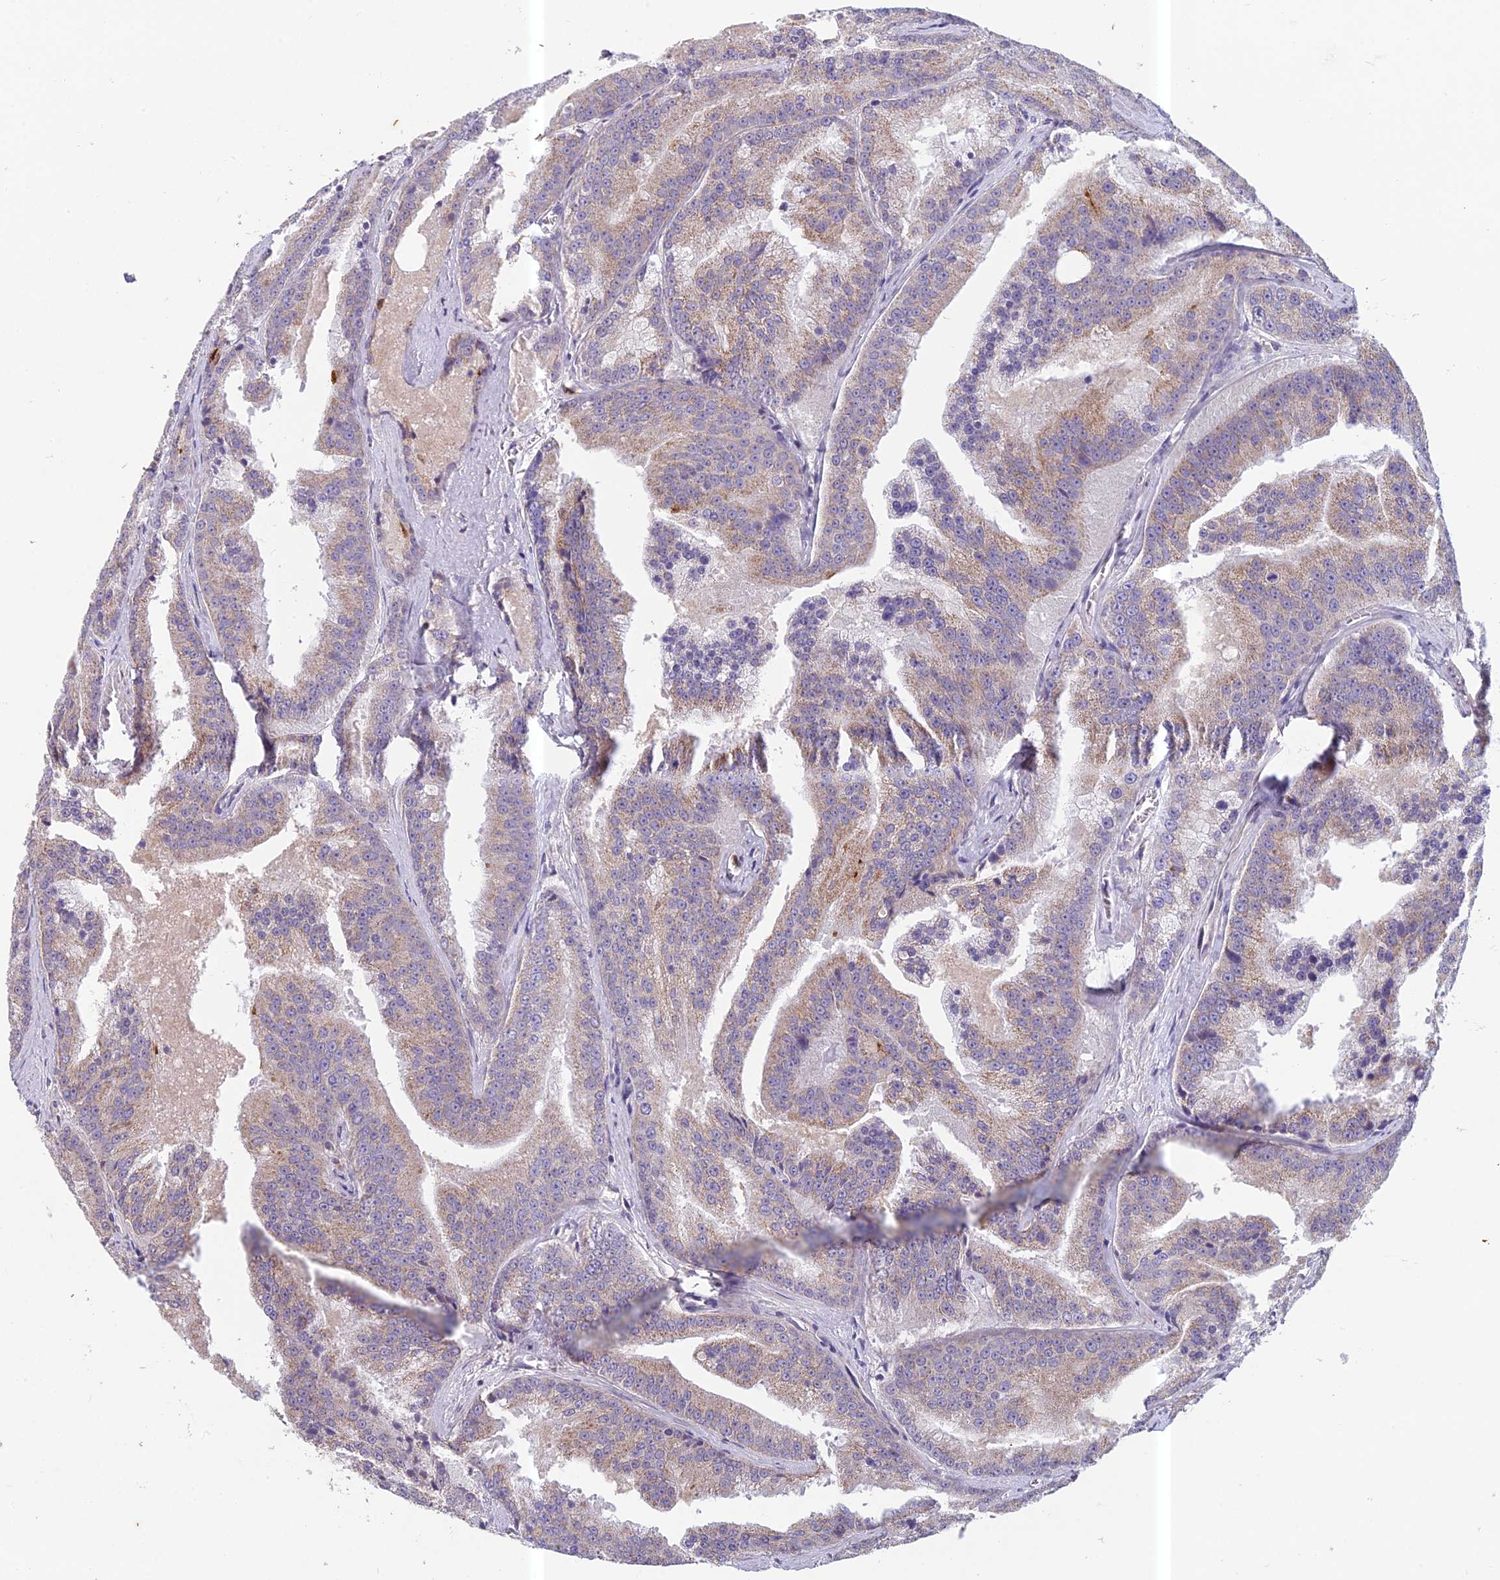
{"staining": {"intensity": "weak", "quantity": "25%-75%", "location": "cytoplasmic/membranous"}, "tissue": "prostate cancer", "cell_type": "Tumor cells", "image_type": "cancer", "snomed": [{"axis": "morphology", "description": "Adenocarcinoma, High grade"}, {"axis": "topography", "description": "Prostate"}], "caption": "This is a histology image of IHC staining of prostate cancer (high-grade adenocarcinoma), which shows weak staining in the cytoplasmic/membranous of tumor cells.", "gene": "ENSG00000188897", "patient": {"sex": "male", "age": 61}}